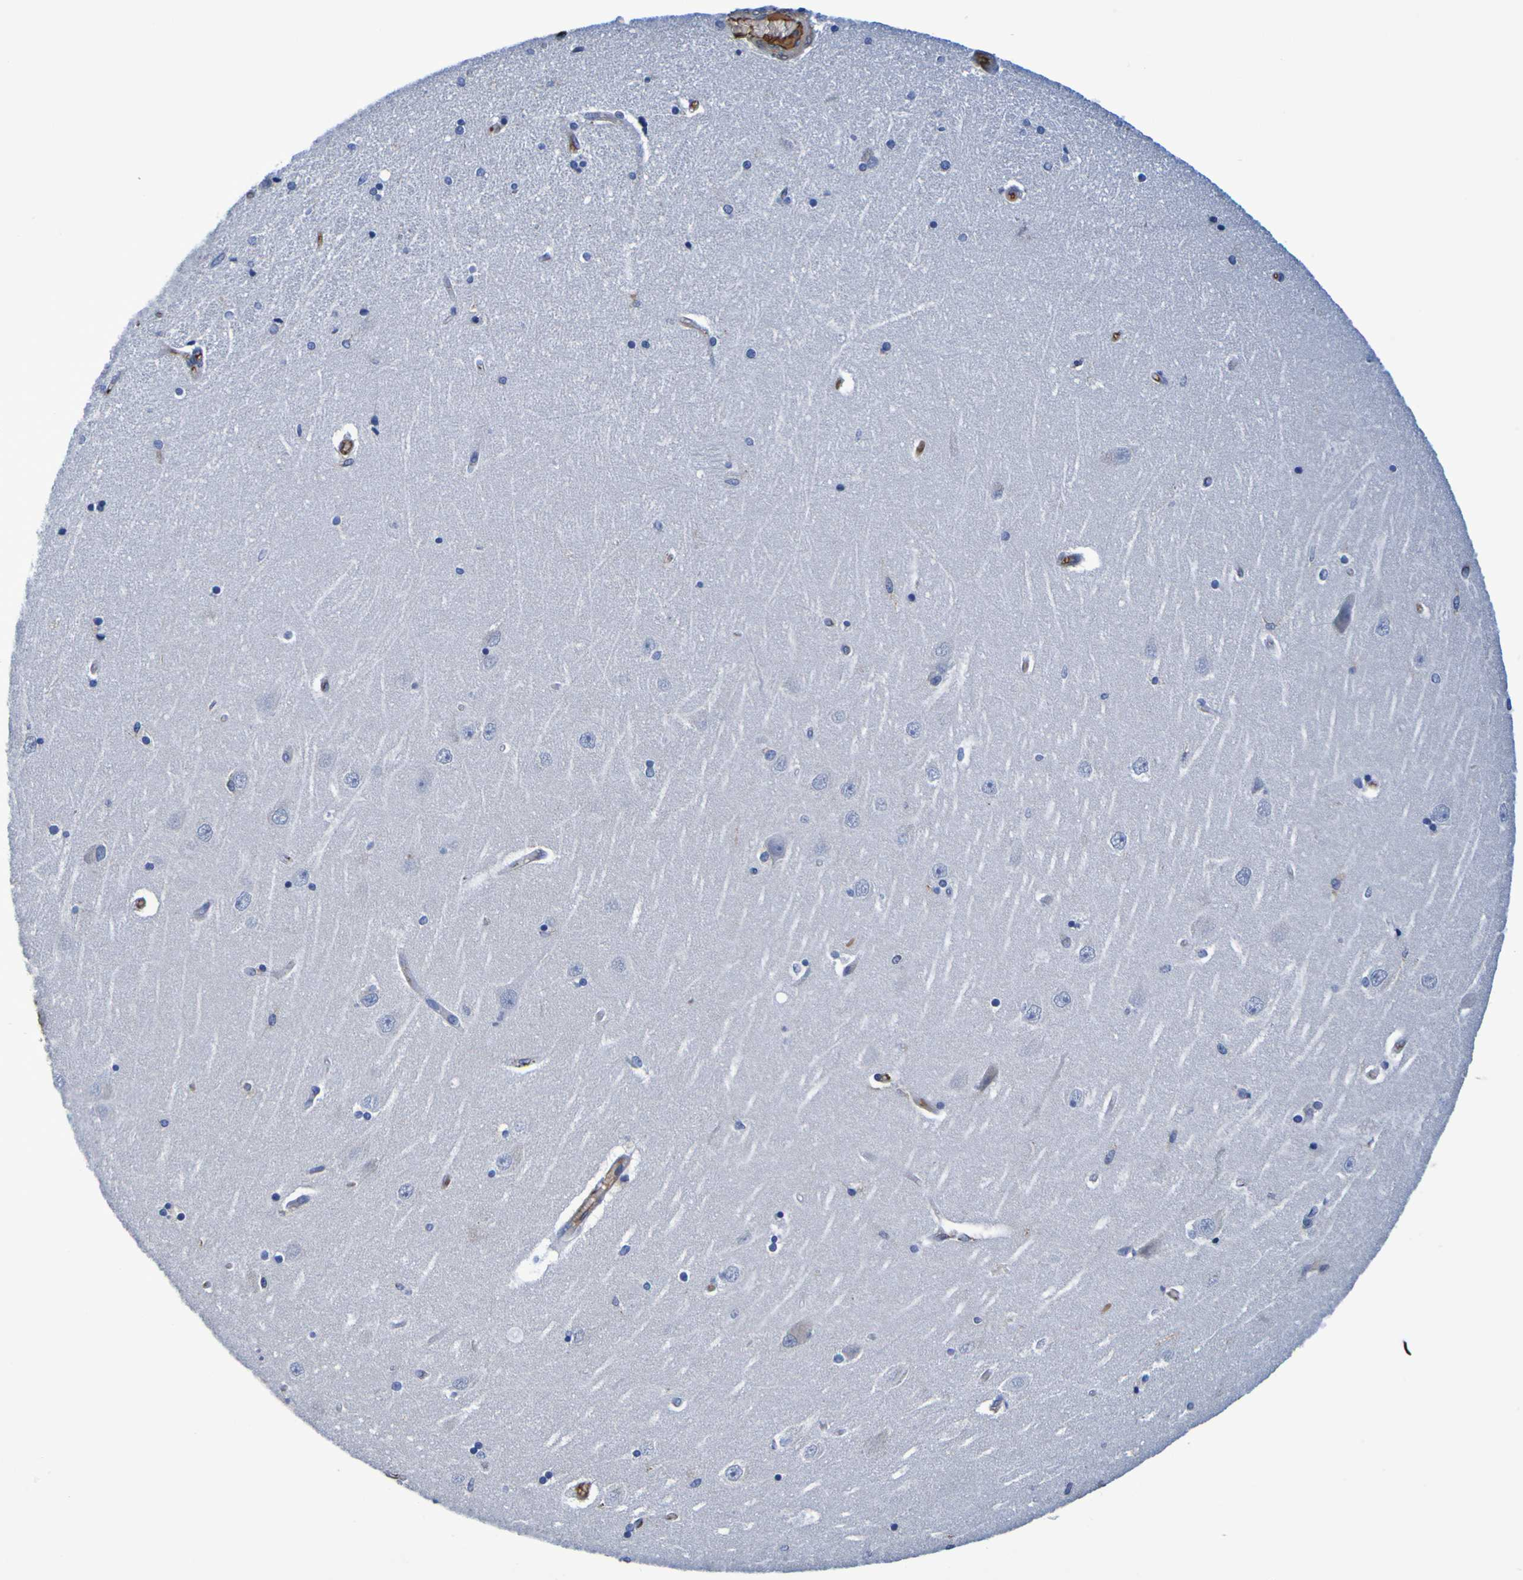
{"staining": {"intensity": "negative", "quantity": "none", "location": "none"}, "tissue": "hippocampus", "cell_type": "Glial cells", "image_type": "normal", "snomed": [{"axis": "morphology", "description": "Normal tissue, NOS"}, {"axis": "topography", "description": "Hippocampus"}], "caption": "Glial cells show no significant staining in benign hippocampus. (DAB immunohistochemistry (IHC), high magnification).", "gene": "GAB3", "patient": {"sex": "female", "age": 54}}